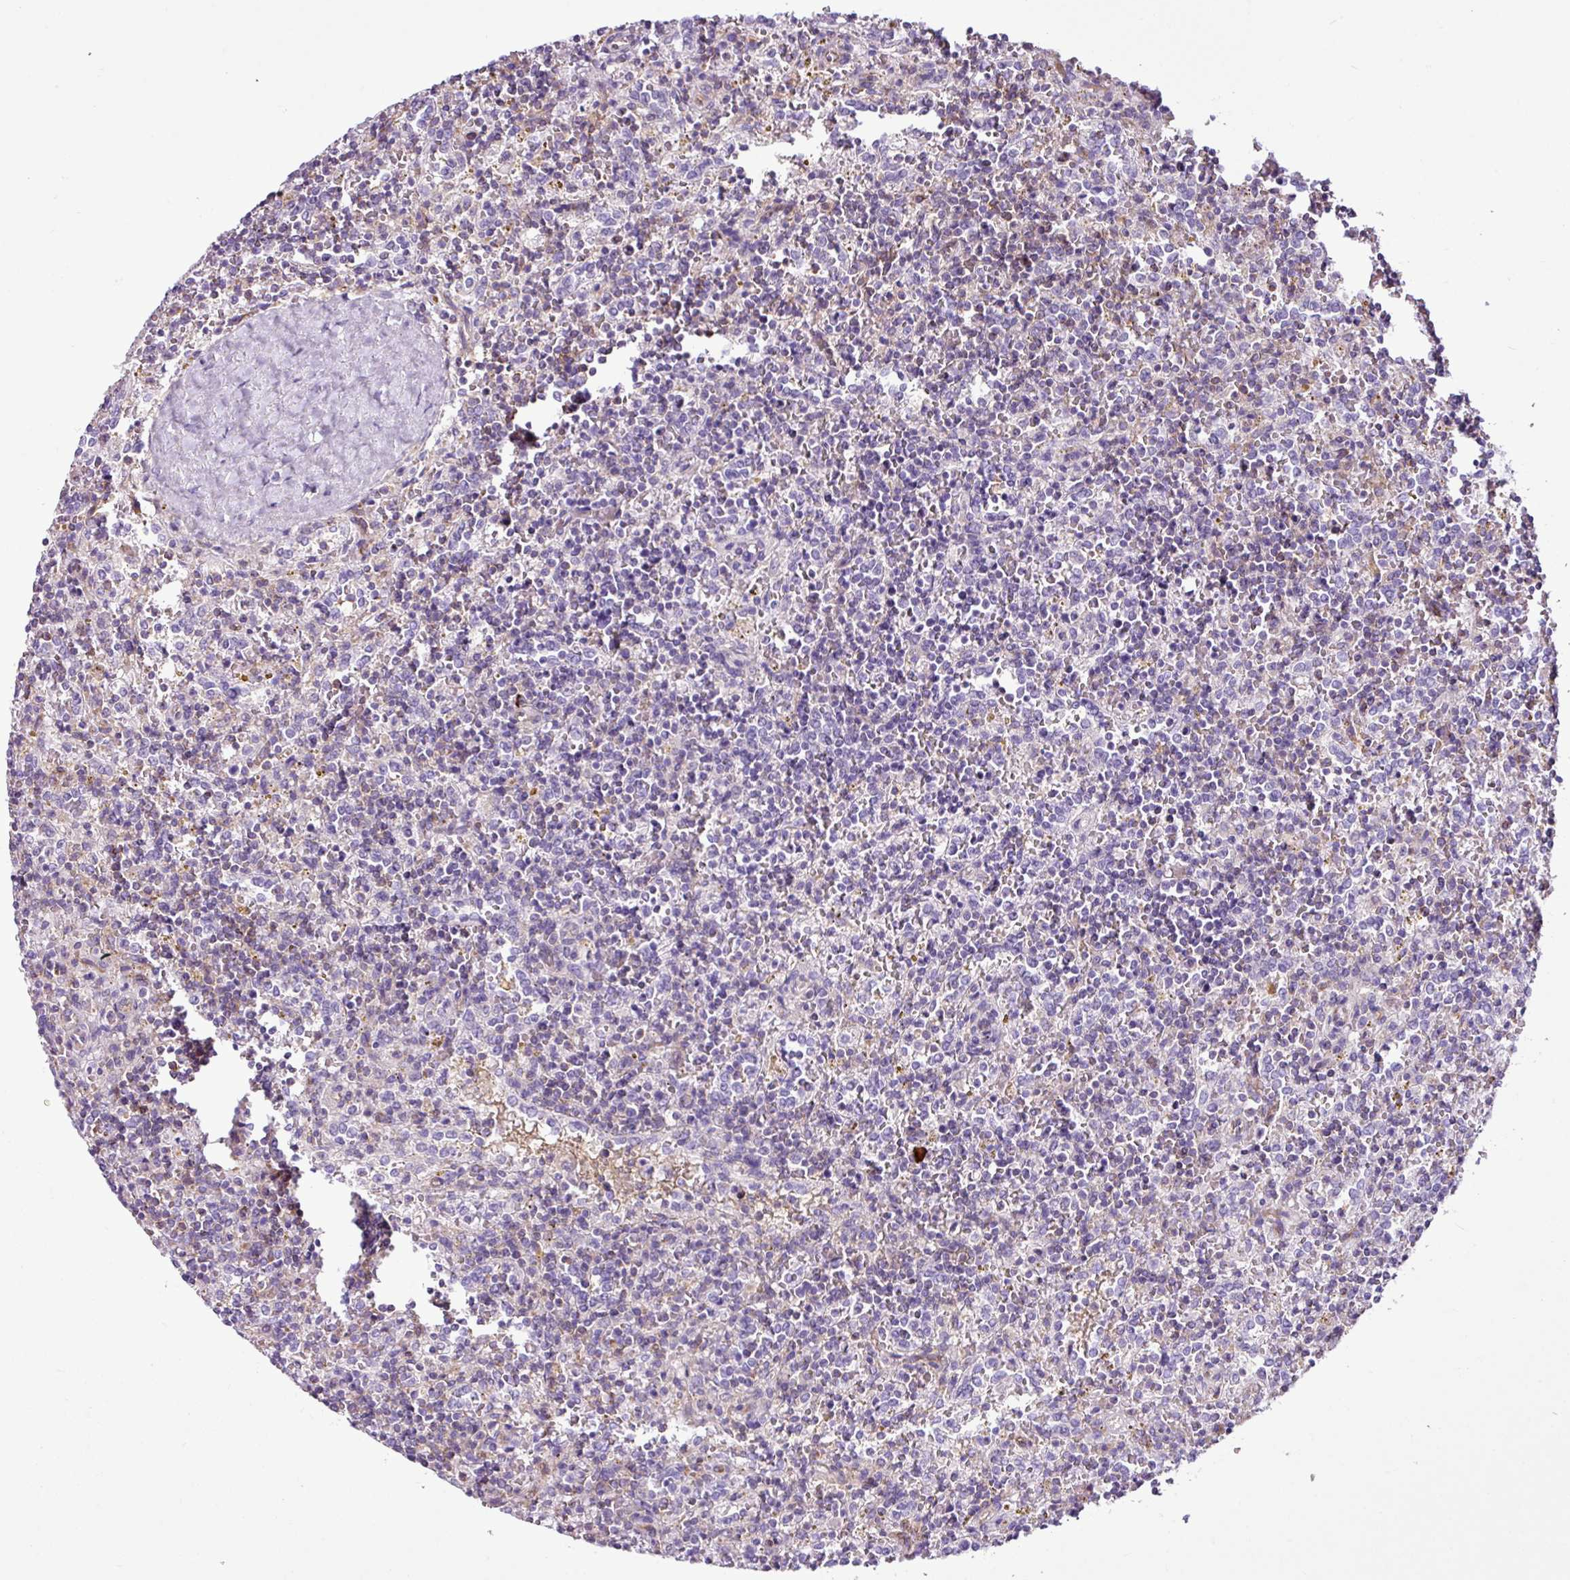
{"staining": {"intensity": "negative", "quantity": "none", "location": "none"}, "tissue": "lymphoma", "cell_type": "Tumor cells", "image_type": "cancer", "snomed": [{"axis": "morphology", "description": "Malignant lymphoma, non-Hodgkin's type, Low grade"}, {"axis": "topography", "description": "Spleen"}], "caption": "Immunohistochemistry histopathology image of human malignant lymphoma, non-Hodgkin's type (low-grade) stained for a protein (brown), which shows no expression in tumor cells.", "gene": "EME2", "patient": {"sex": "male", "age": 67}}